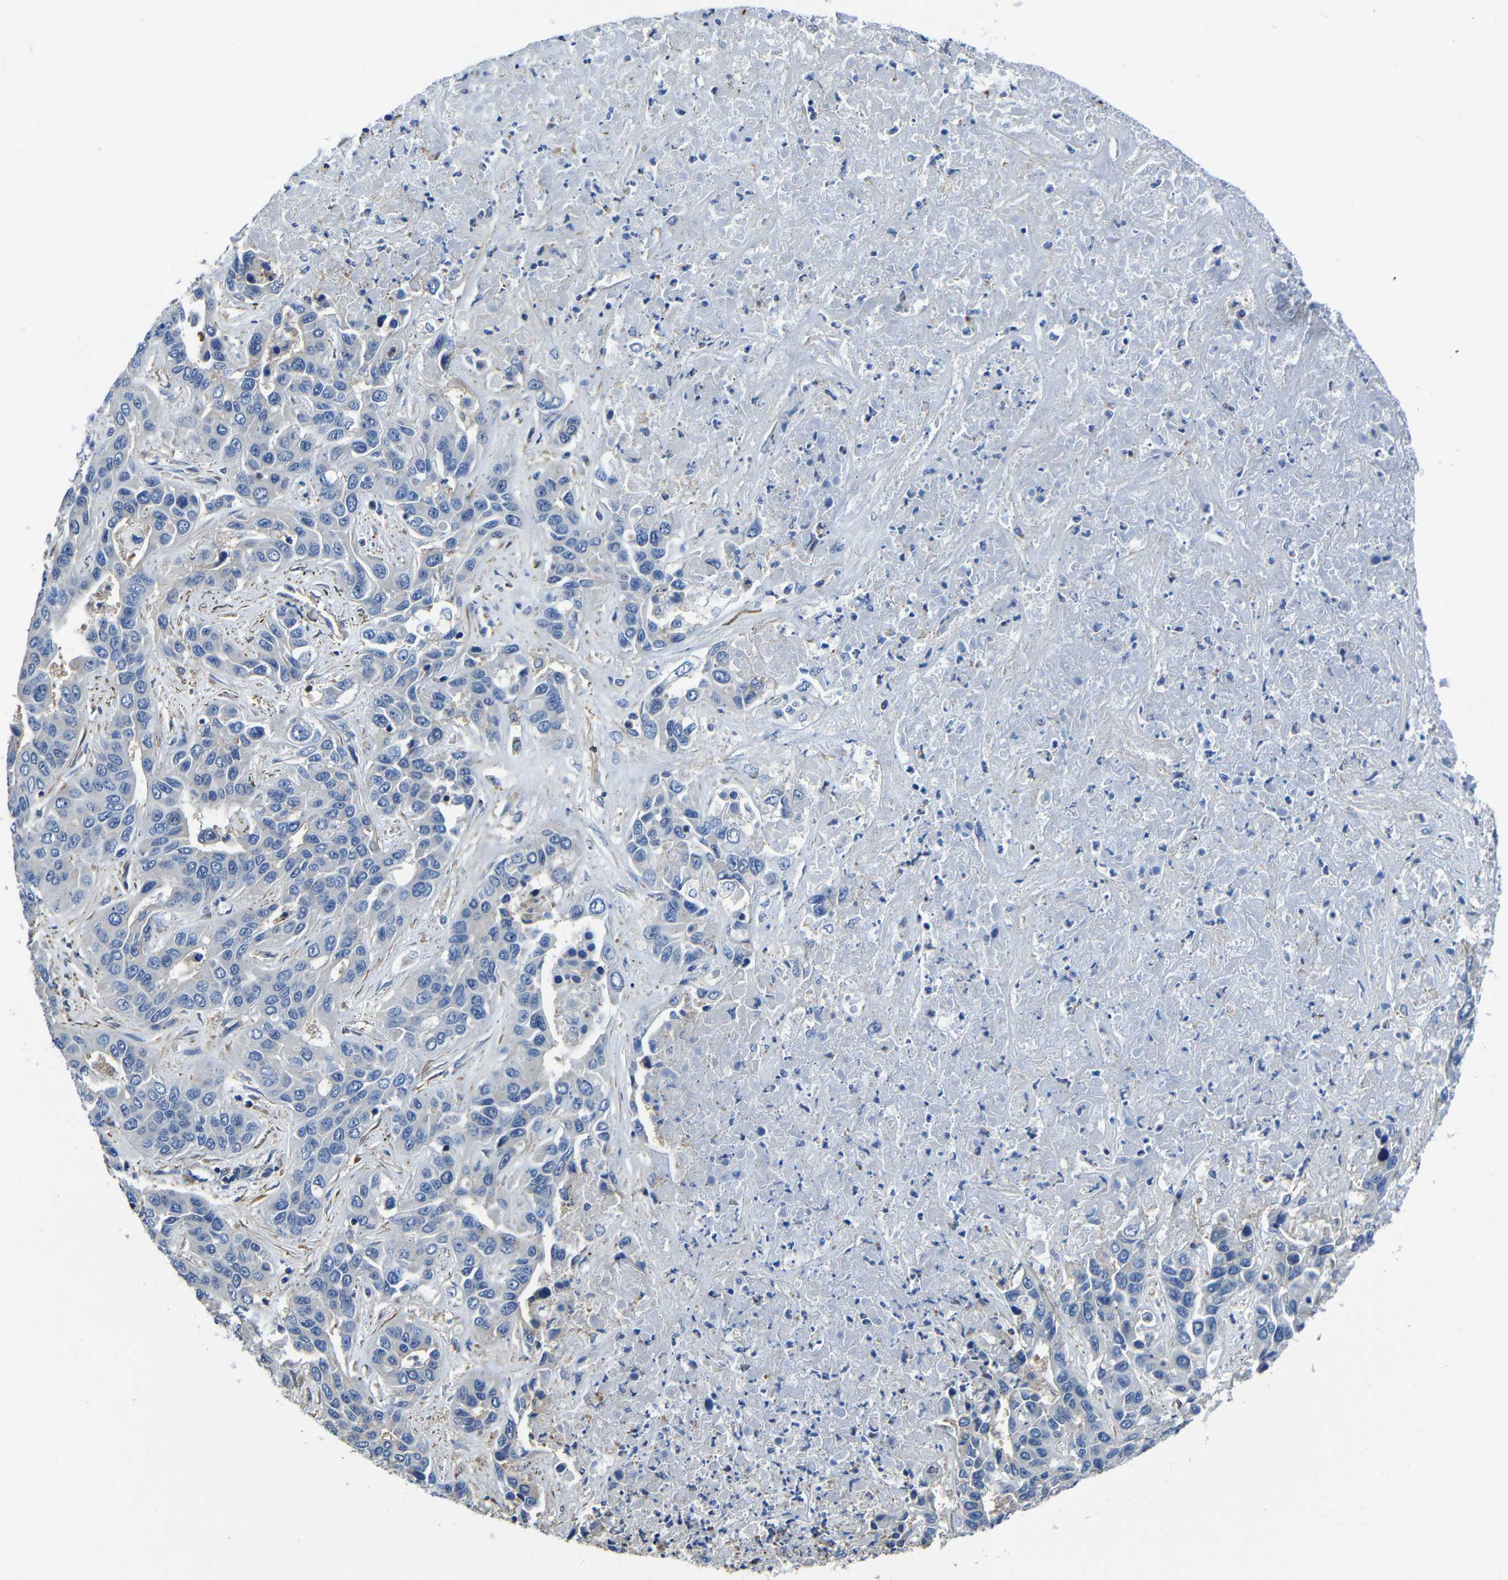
{"staining": {"intensity": "negative", "quantity": "none", "location": "none"}, "tissue": "liver cancer", "cell_type": "Tumor cells", "image_type": "cancer", "snomed": [{"axis": "morphology", "description": "Cholangiocarcinoma"}, {"axis": "topography", "description": "Liver"}], "caption": "IHC image of neoplastic tissue: human liver cancer (cholangiocarcinoma) stained with DAB (3,3'-diaminobenzidine) demonstrates no significant protein expression in tumor cells.", "gene": "GDI1", "patient": {"sex": "female", "age": 52}}